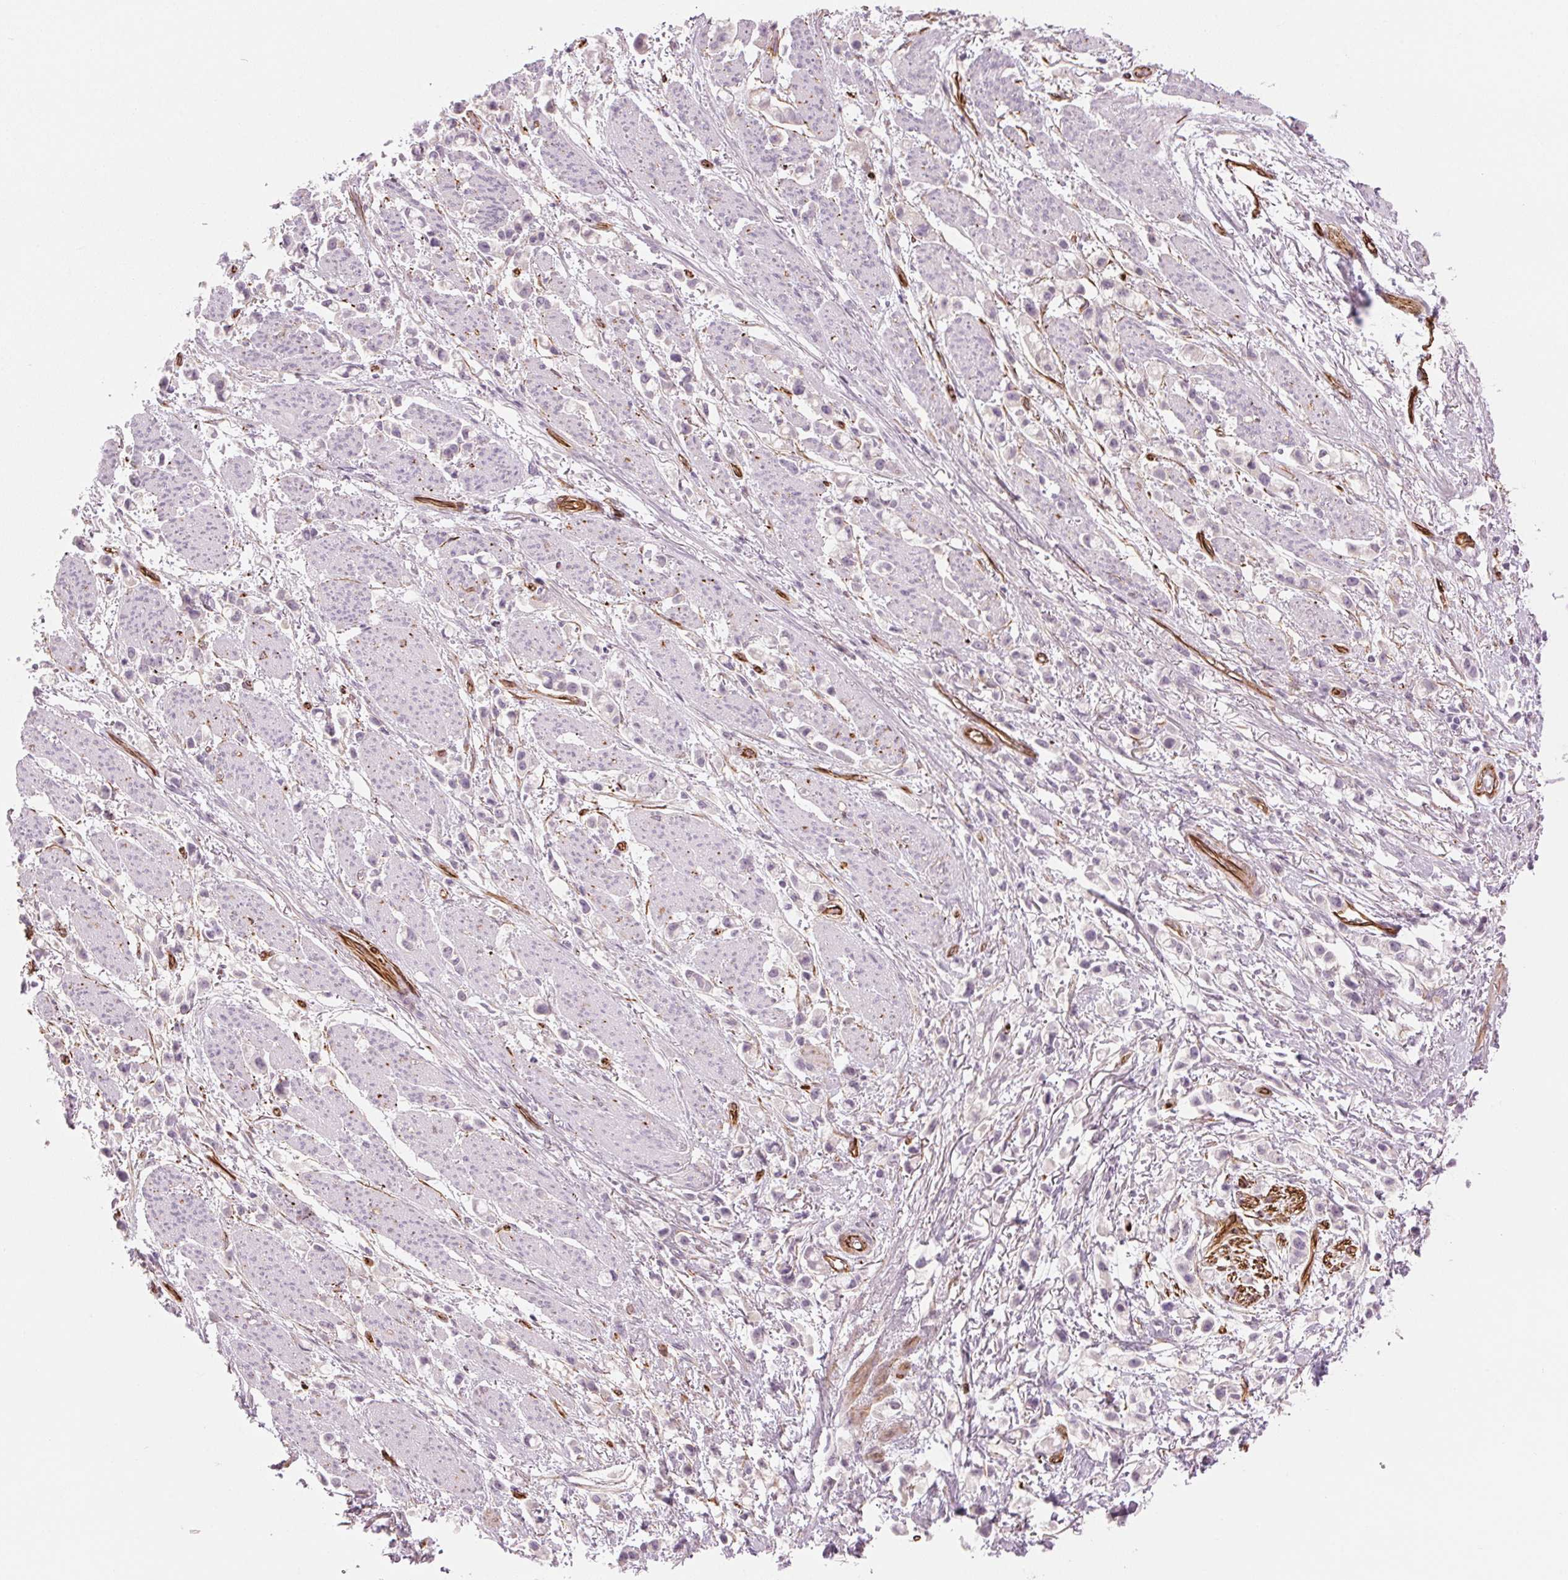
{"staining": {"intensity": "negative", "quantity": "none", "location": "none"}, "tissue": "stomach cancer", "cell_type": "Tumor cells", "image_type": "cancer", "snomed": [{"axis": "morphology", "description": "Adenocarcinoma, NOS"}, {"axis": "topography", "description": "Stomach"}], "caption": "This is an IHC photomicrograph of human stomach cancer (adenocarcinoma). There is no expression in tumor cells.", "gene": "CLPS", "patient": {"sex": "female", "age": 81}}